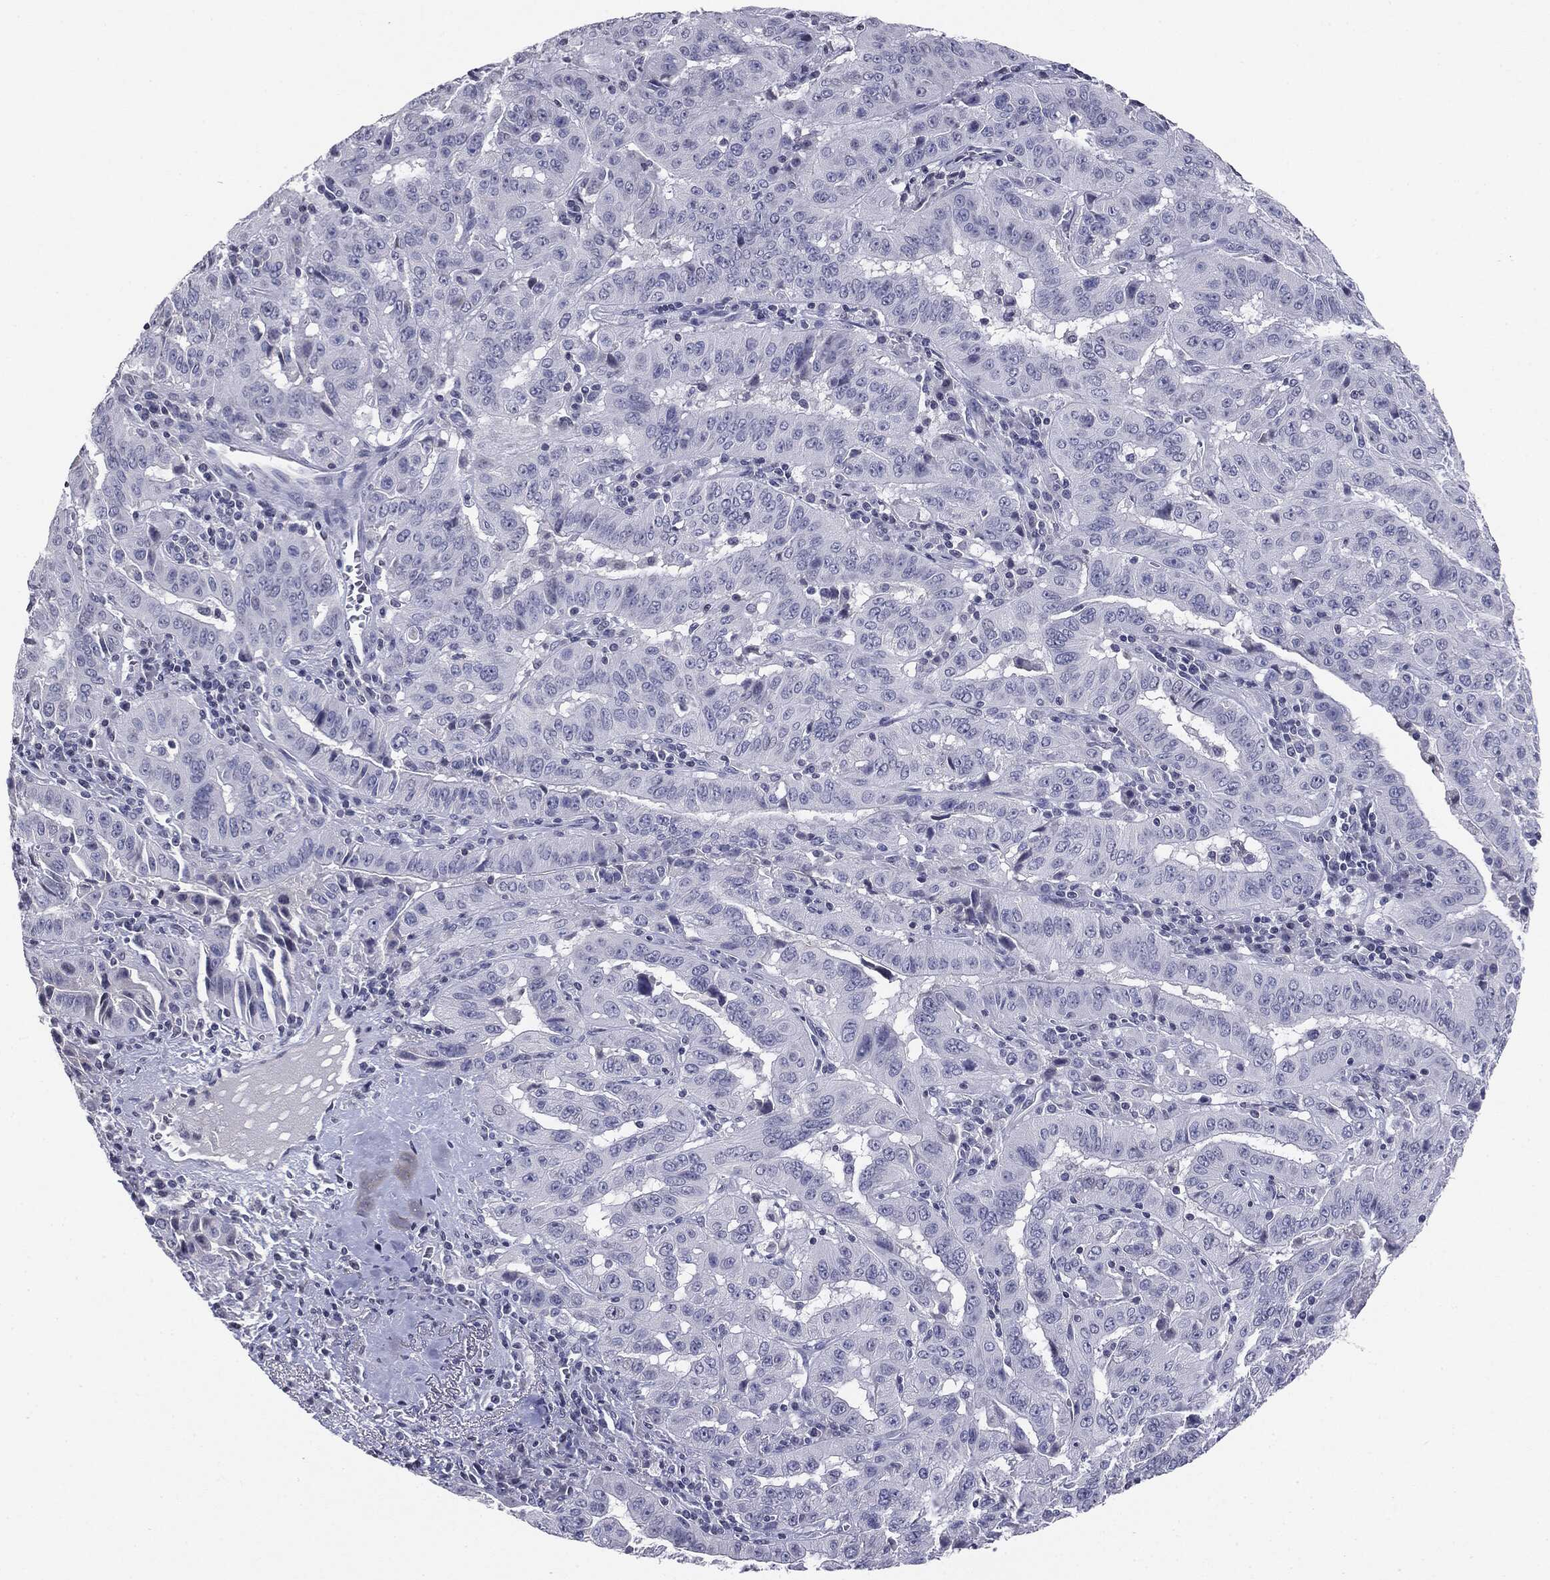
{"staining": {"intensity": "negative", "quantity": "none", "location": "none"}, "tissue": "pancreatic cancer", "cell_type": "Tumor cells", "image_type": "cancer", "snomed": [{"axis": "morphology", "description": "Adenocarcinoma, NOS"}, {"axis": "topography", "description": "Pancreas"}], "caption": "This is an immunohistochemistry (IHC) micrograph of human pancreatic cancer. There is no staining in tumor cells.", "gene": "SERPINB4", "patient": {"sex": "male", "age": 63}}